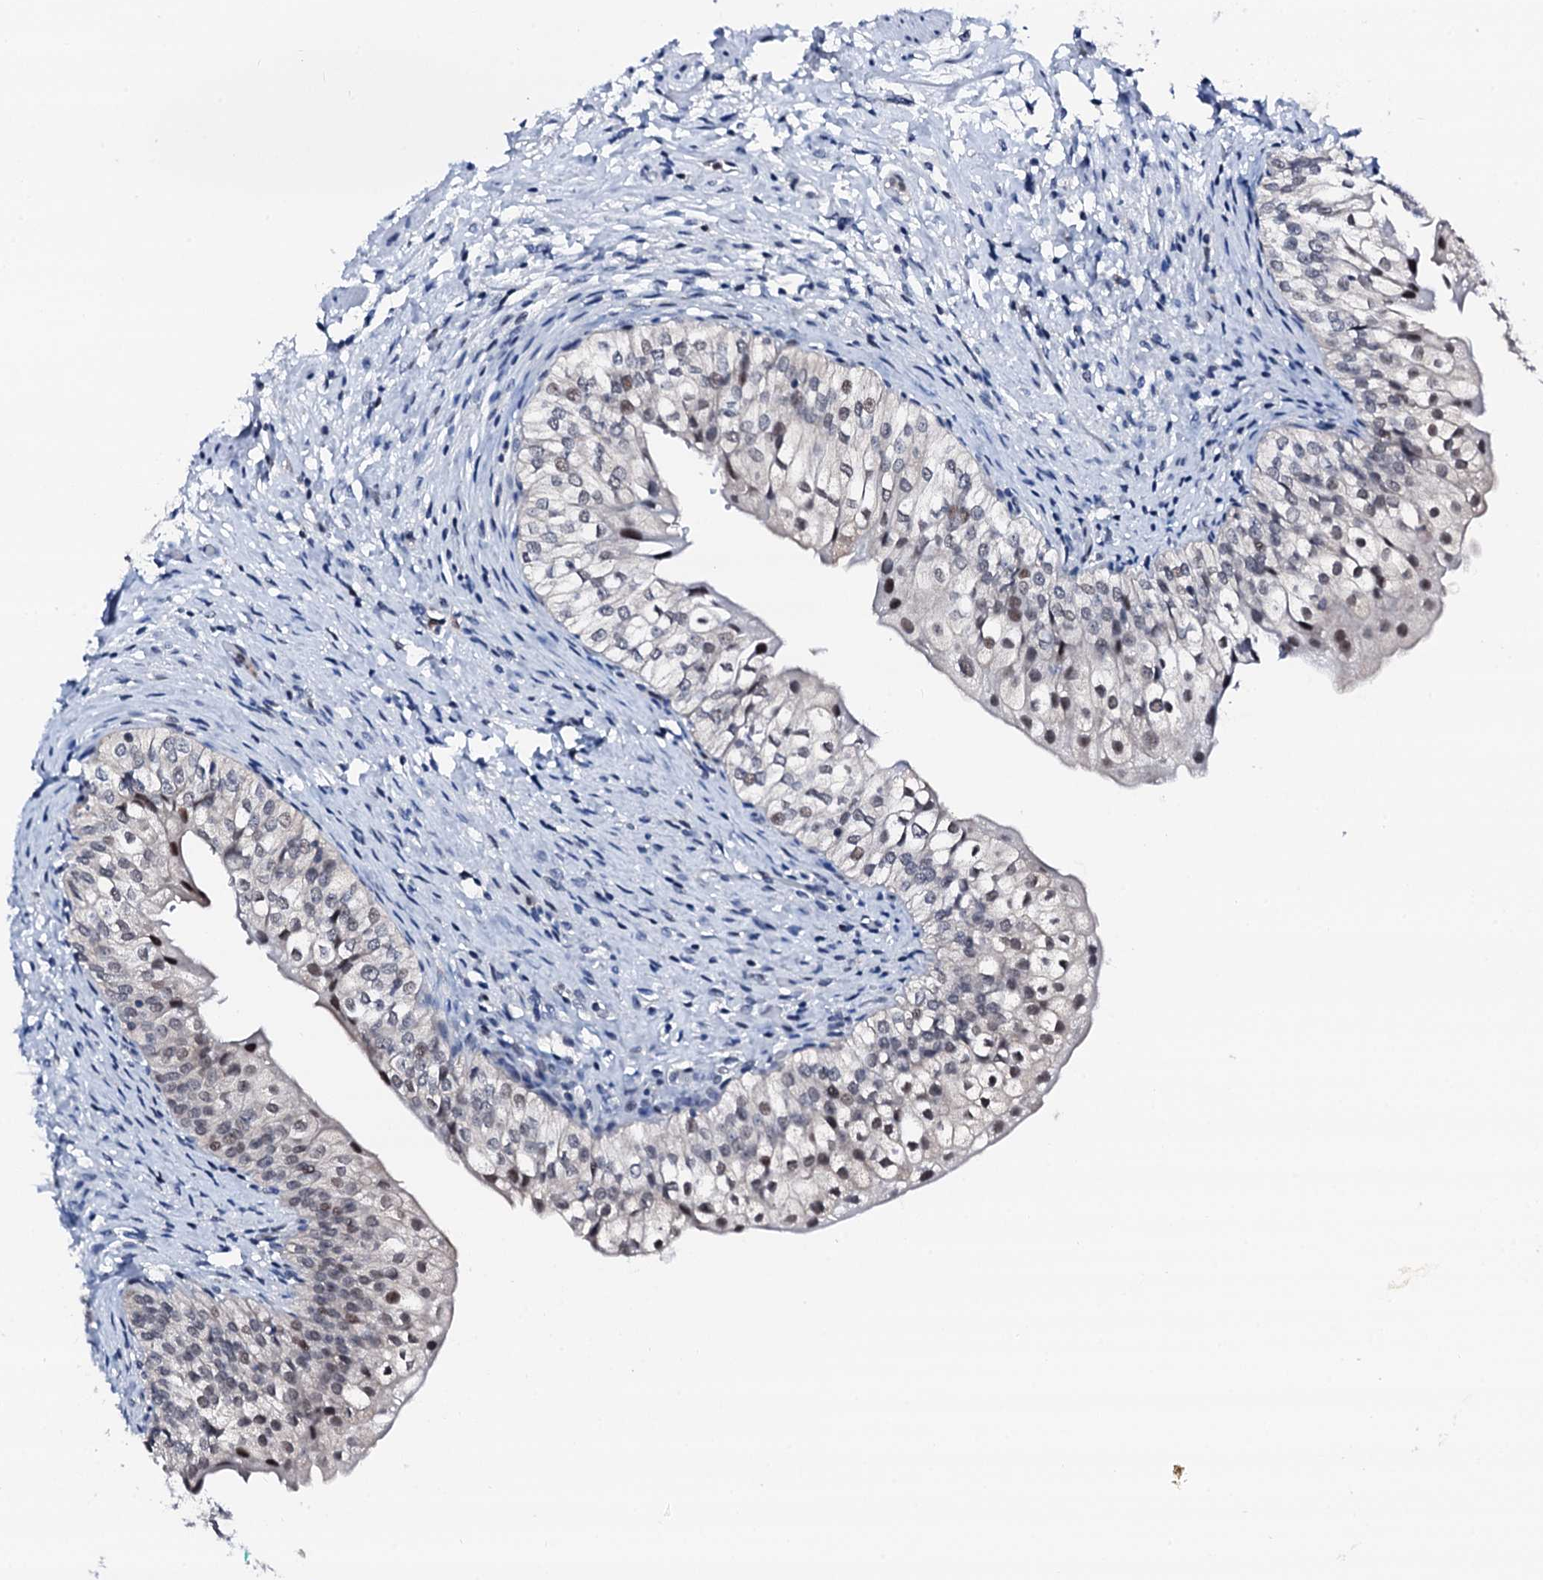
{"staining": {"intensity": "moderate", "quantity": "25%-75%", "location": "nuclear"}, "tissue": "urinary bladder", "cell_type": "Urothelial cells", "image_type": "normal", "snomed": [{"axis": "morphology", "description": "Normal tissue, NOS"}, {"axis": "topography", "description": "Urinary bladder"}], "caption": "A medium amount of moderate nuclear expression is seen in about 25%-75% of urothelial cells in normal urinary bladder.", "gene": "TRAFD1", "patient": {"sex": "male", "age": 55}}